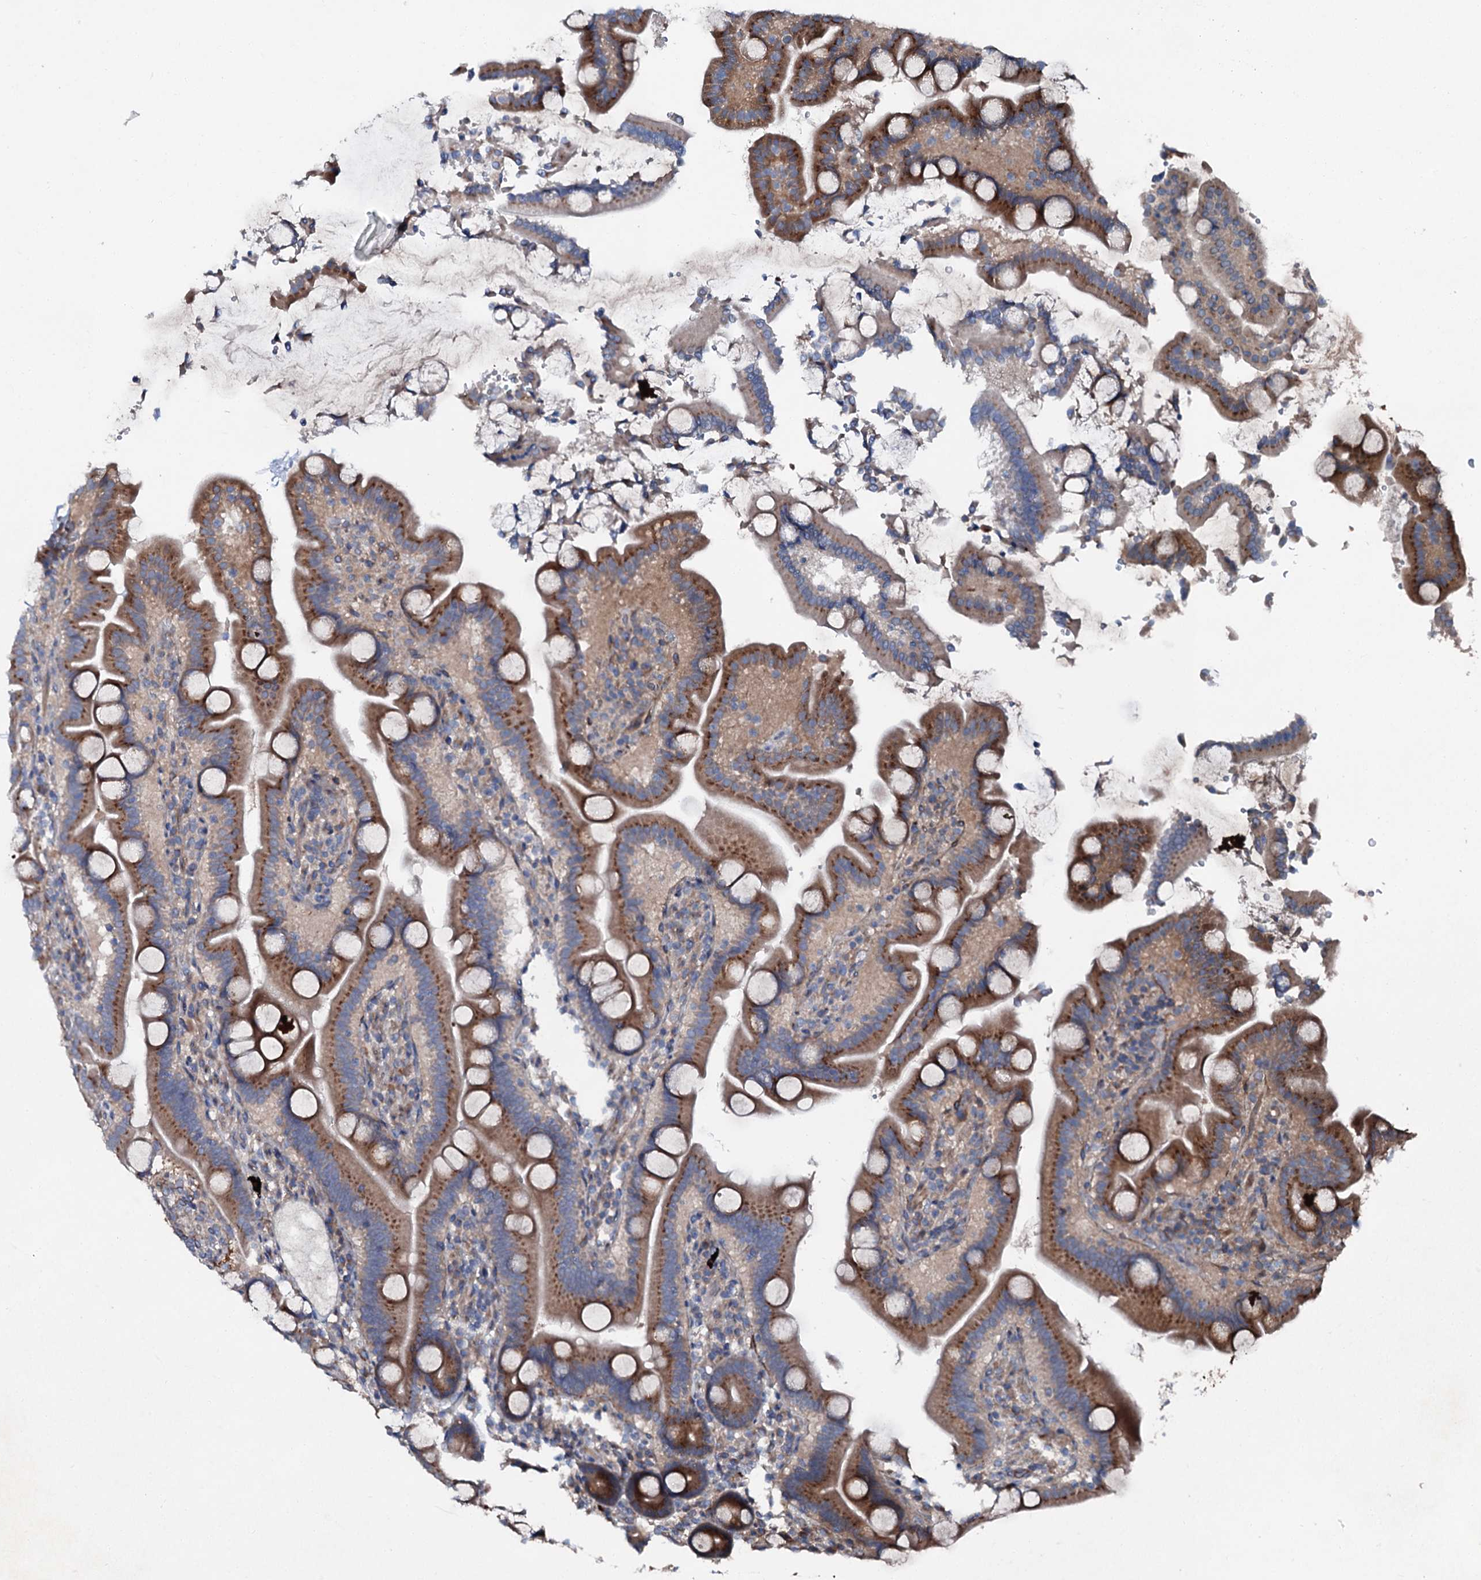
{"staining": {"intensity": "moderate", "quantity": ">75%", "location": "cytoplasmic/membranous"}, "tissue": "duodenum", "cell_type": "Glandular cells", "image_type": "normal", "snomed": [{"axis": "morphology", "description": "Normal tissue, NOS"}, {"axis": "topography", "description": "Duodenum"}], "caption": "About >75% of glandular cells in benign duodenum display moderate cytoplasmic/membranous protein staining as visualized by brown immunohistochemical staining.", "gene": "SLC22A25", "patient": {"sex": "male", "age": 55}}